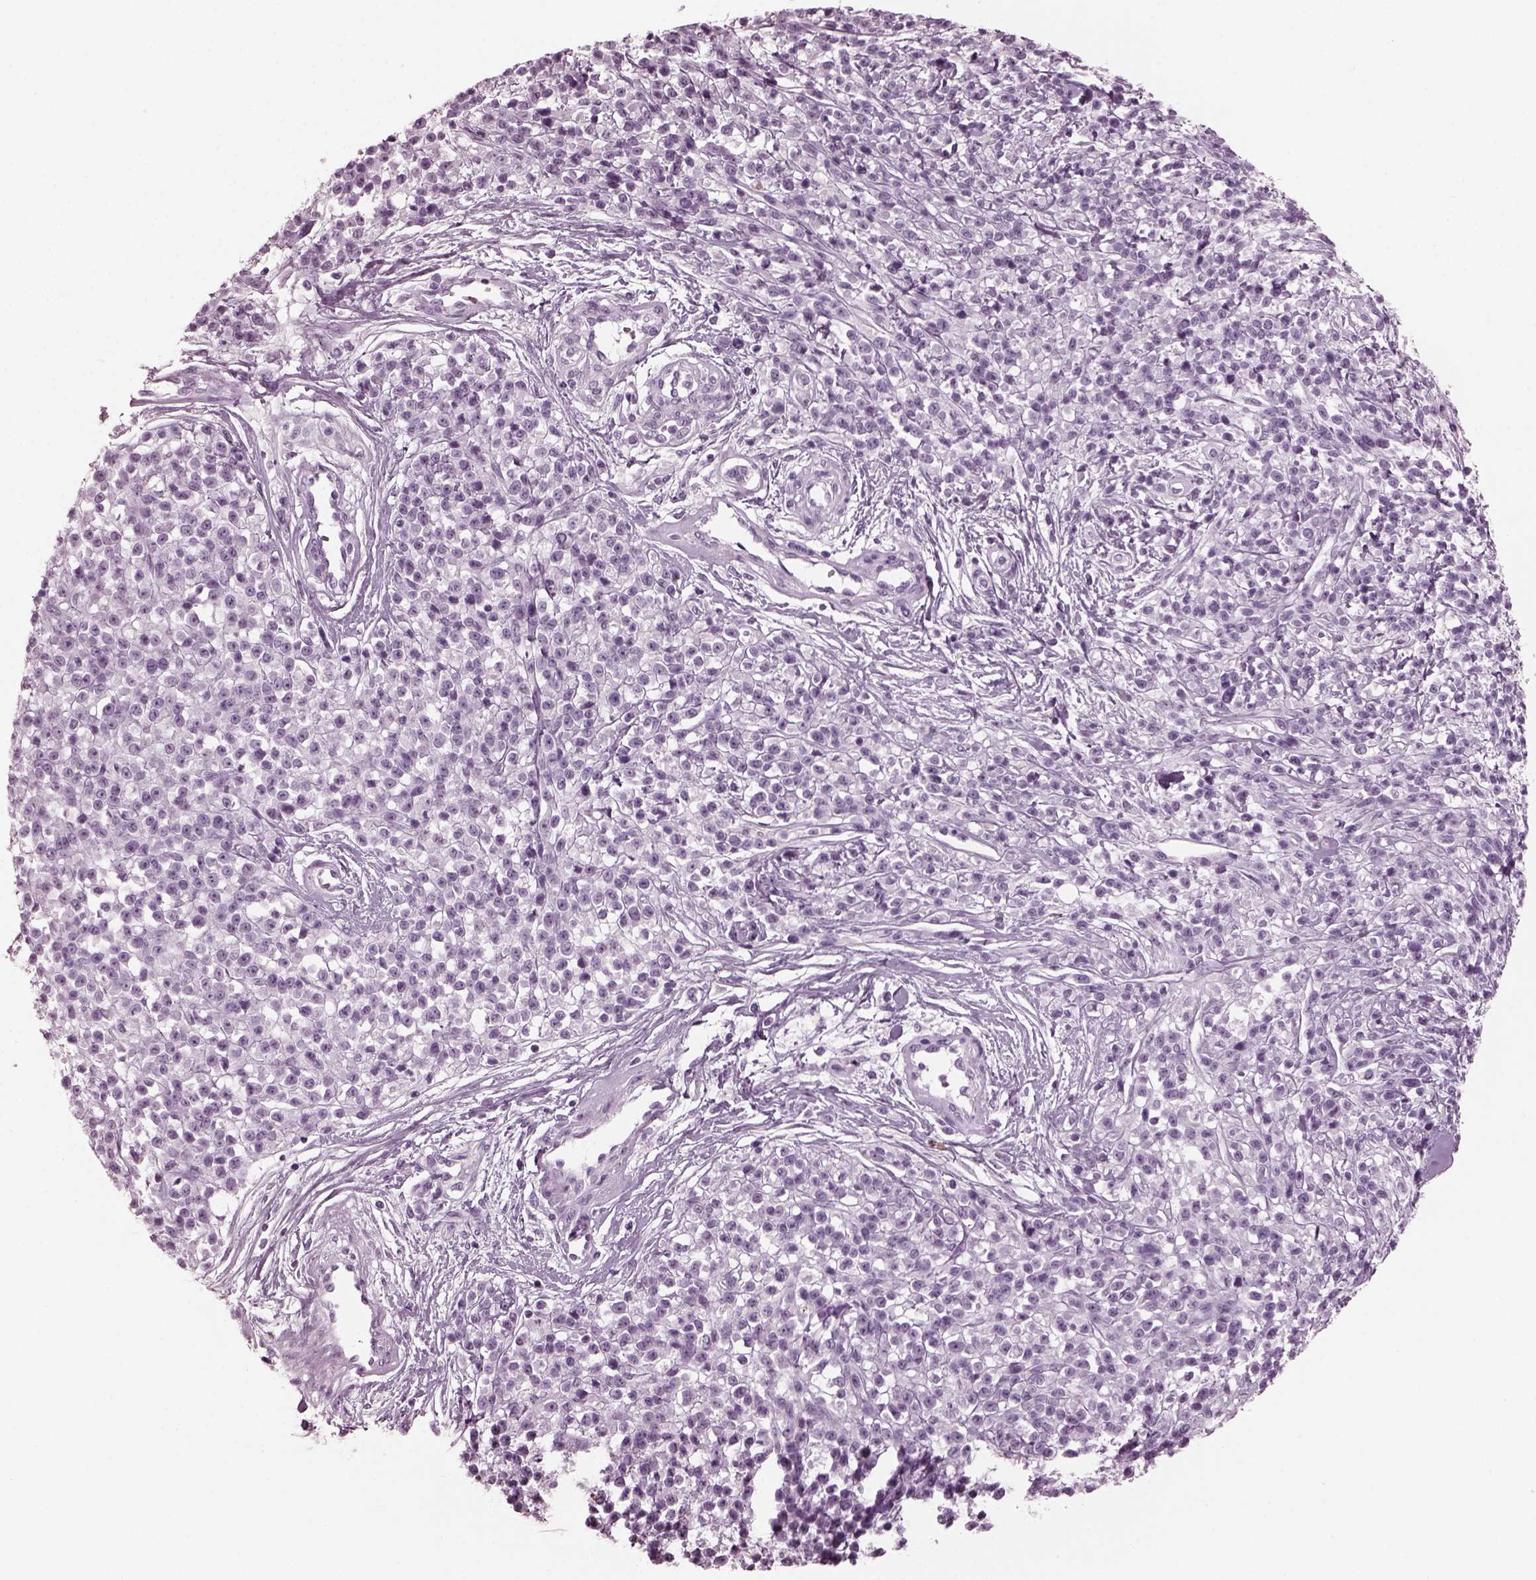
{"staining": {"intensity": "negative", "quantity": "none", "location": "none"}, "tissue": "melanoma", "cell_type": "Tumor cells", "image_type": "cancer", "snomed": [{"axis": "morphology", "description": "Malignant melanoma, NOS"}, {"axis": "topography", "description": "Skin"}, {"axis": "topography", "description": "Skin of trunk"}], "caption": "DAB immunohistochemical staining of melanoma reveals no significant staining in tumor cells.", "gene": "RCVRN", "patient": {"sex": "male", "age": 74}}